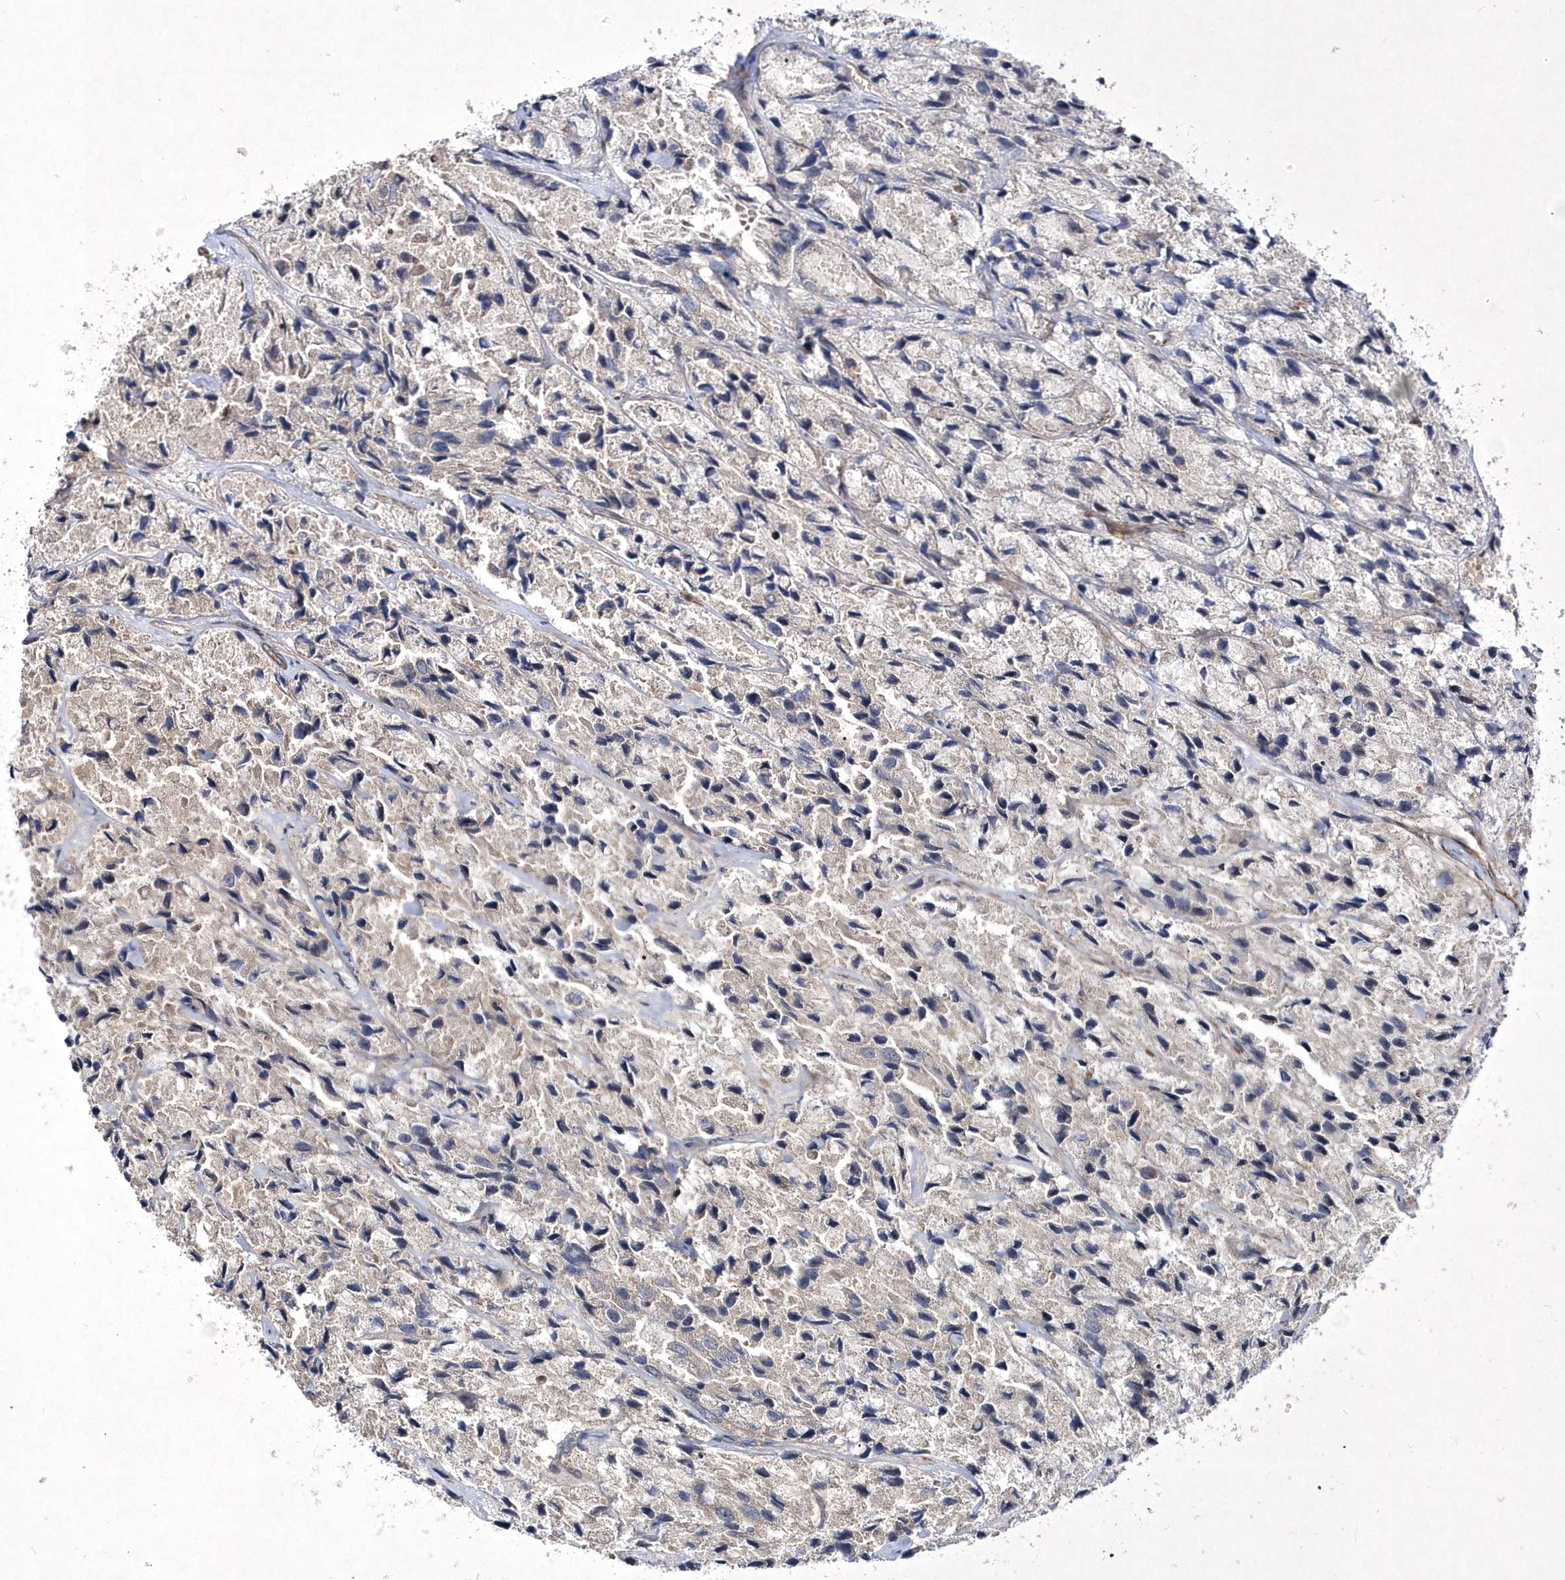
{"staining": {"intensity": "negative", "quantity": "none", "location": "none"}, "tissue": "prostate cancer", "cell_type": "Tumor cells", "image_type": "cancer", "snomed": [{"axis": "morphology", "description": "Adenocarcinoma, High grade"}, {"axis": "topography", "description": "Prostate"}], "caption": "An immunohistochemistry (IHC) photomicrograph of high-grade adenocarcinoma (prostate) is shown. There is no staining in tumor cells of high-grade adenocarcinoma (prostate).", "gene": "DSPP", "patient": {"sex": "male", "age": 66}}